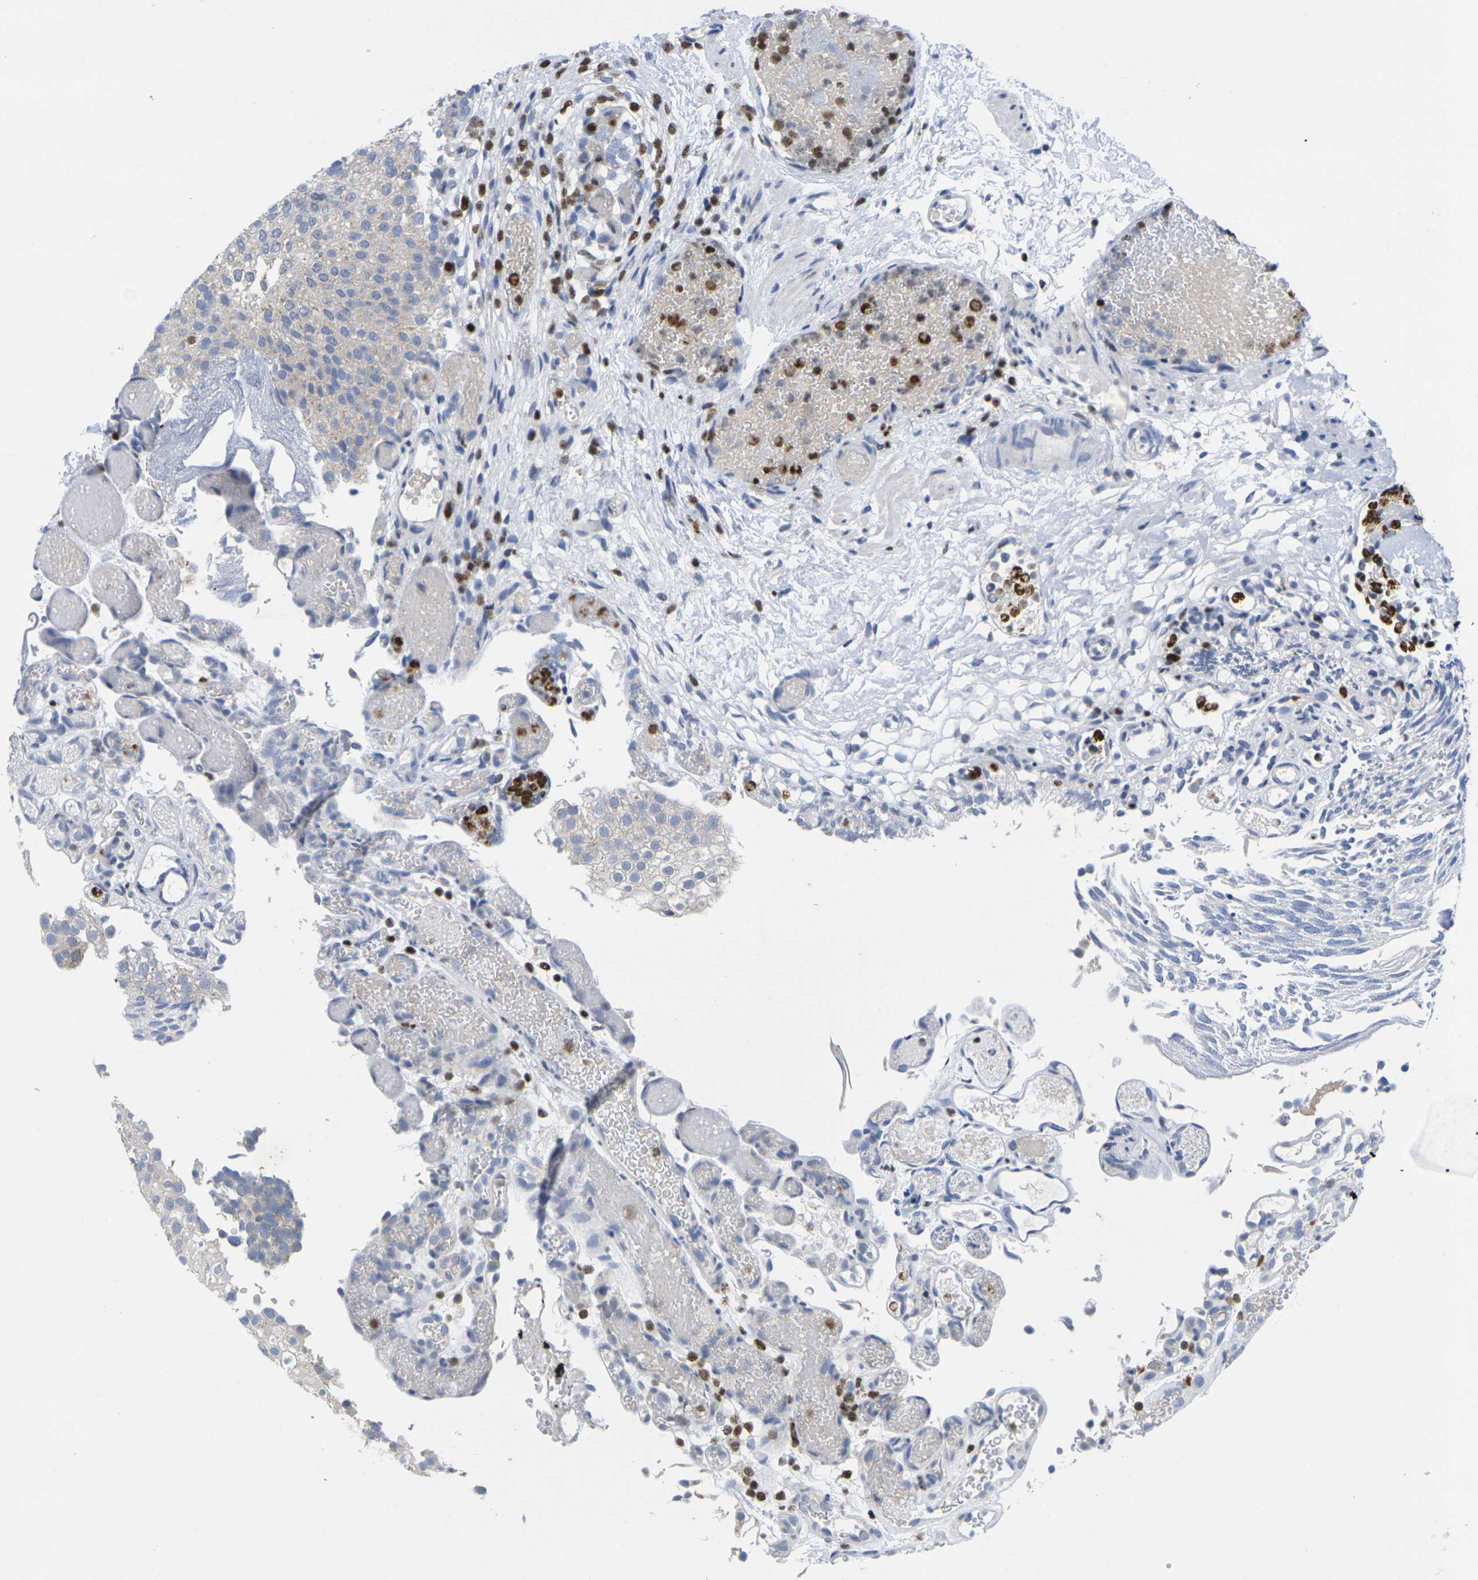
{"staining": {"intensity": "negative", "quantity": "none", "location": "none"}, "tissue": "urothelial cancer", "cell_type": "Tumor cells", "image_type": "cancer", "snomed": [{"axis": "morphology", "description": "Urothelial carcinoma, Low grade"}, {"axis": "topography", "description": "Urinary bladder"}], "caption": "Immunohistochemistry photomicrograph of human urothelial cancer stained for a protein (brown), which demonstrates no staining in tumor cells.", "gene": "IKZF1", "patient": {"sex": "male", "age": 78}}